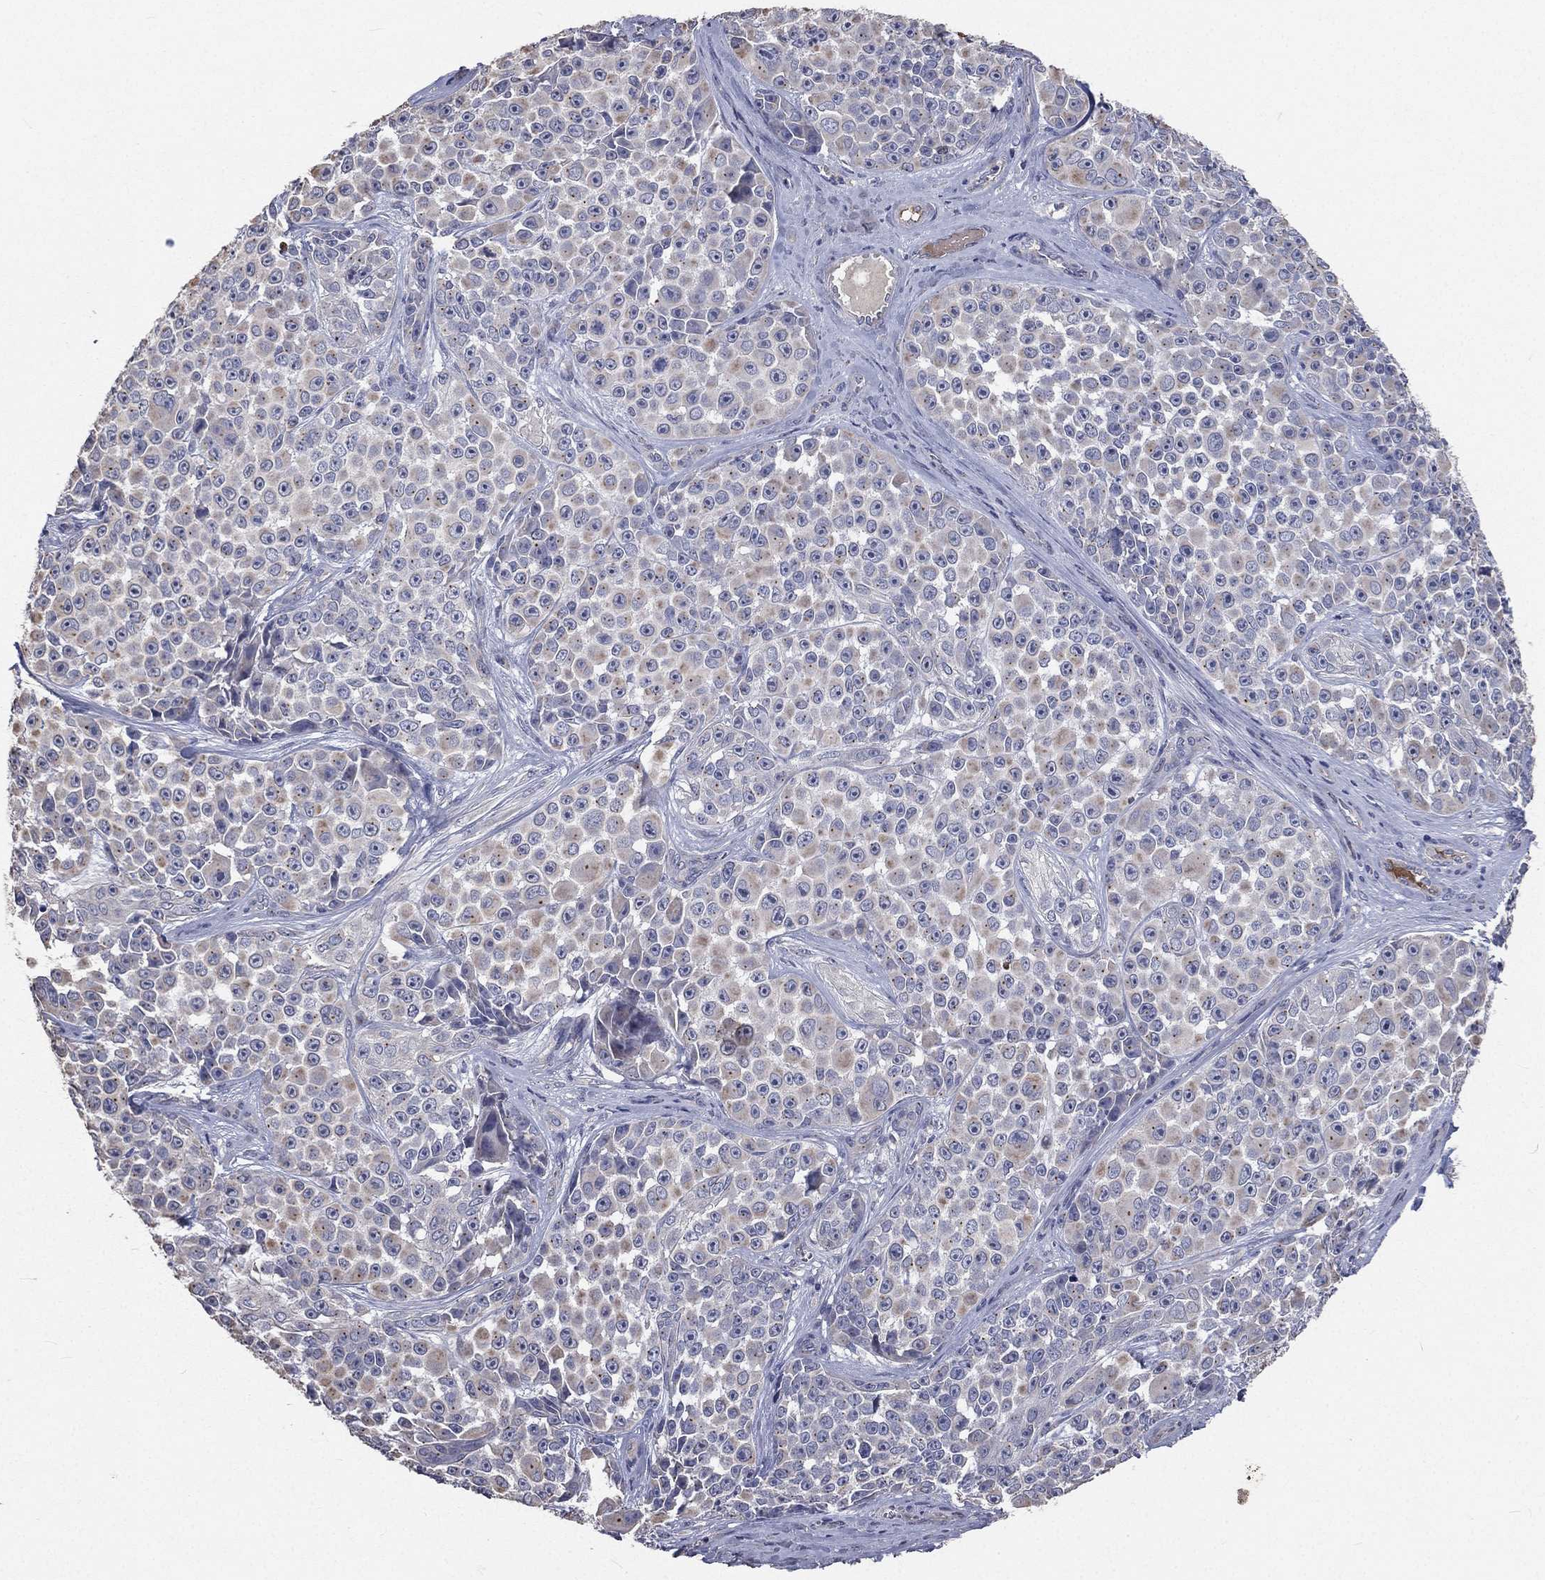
{"staining": {"intensity": "weak", "quantity": "<25%", "location": "cytoplasmic/membranous"}, "tissue": "melanoma", "cell_type": "Tumor cells", "image_type": "cancer", "snomed": [{"axis": "morphology", "description": "Malignant melanoma, NOS"}, {"axis": "topography", "description": "Skin"}], "caption": "Tumor cells show no significant positivity in melanoma.", "gene": "CROCC", "patient": {"sex": "female", "age": 88}}